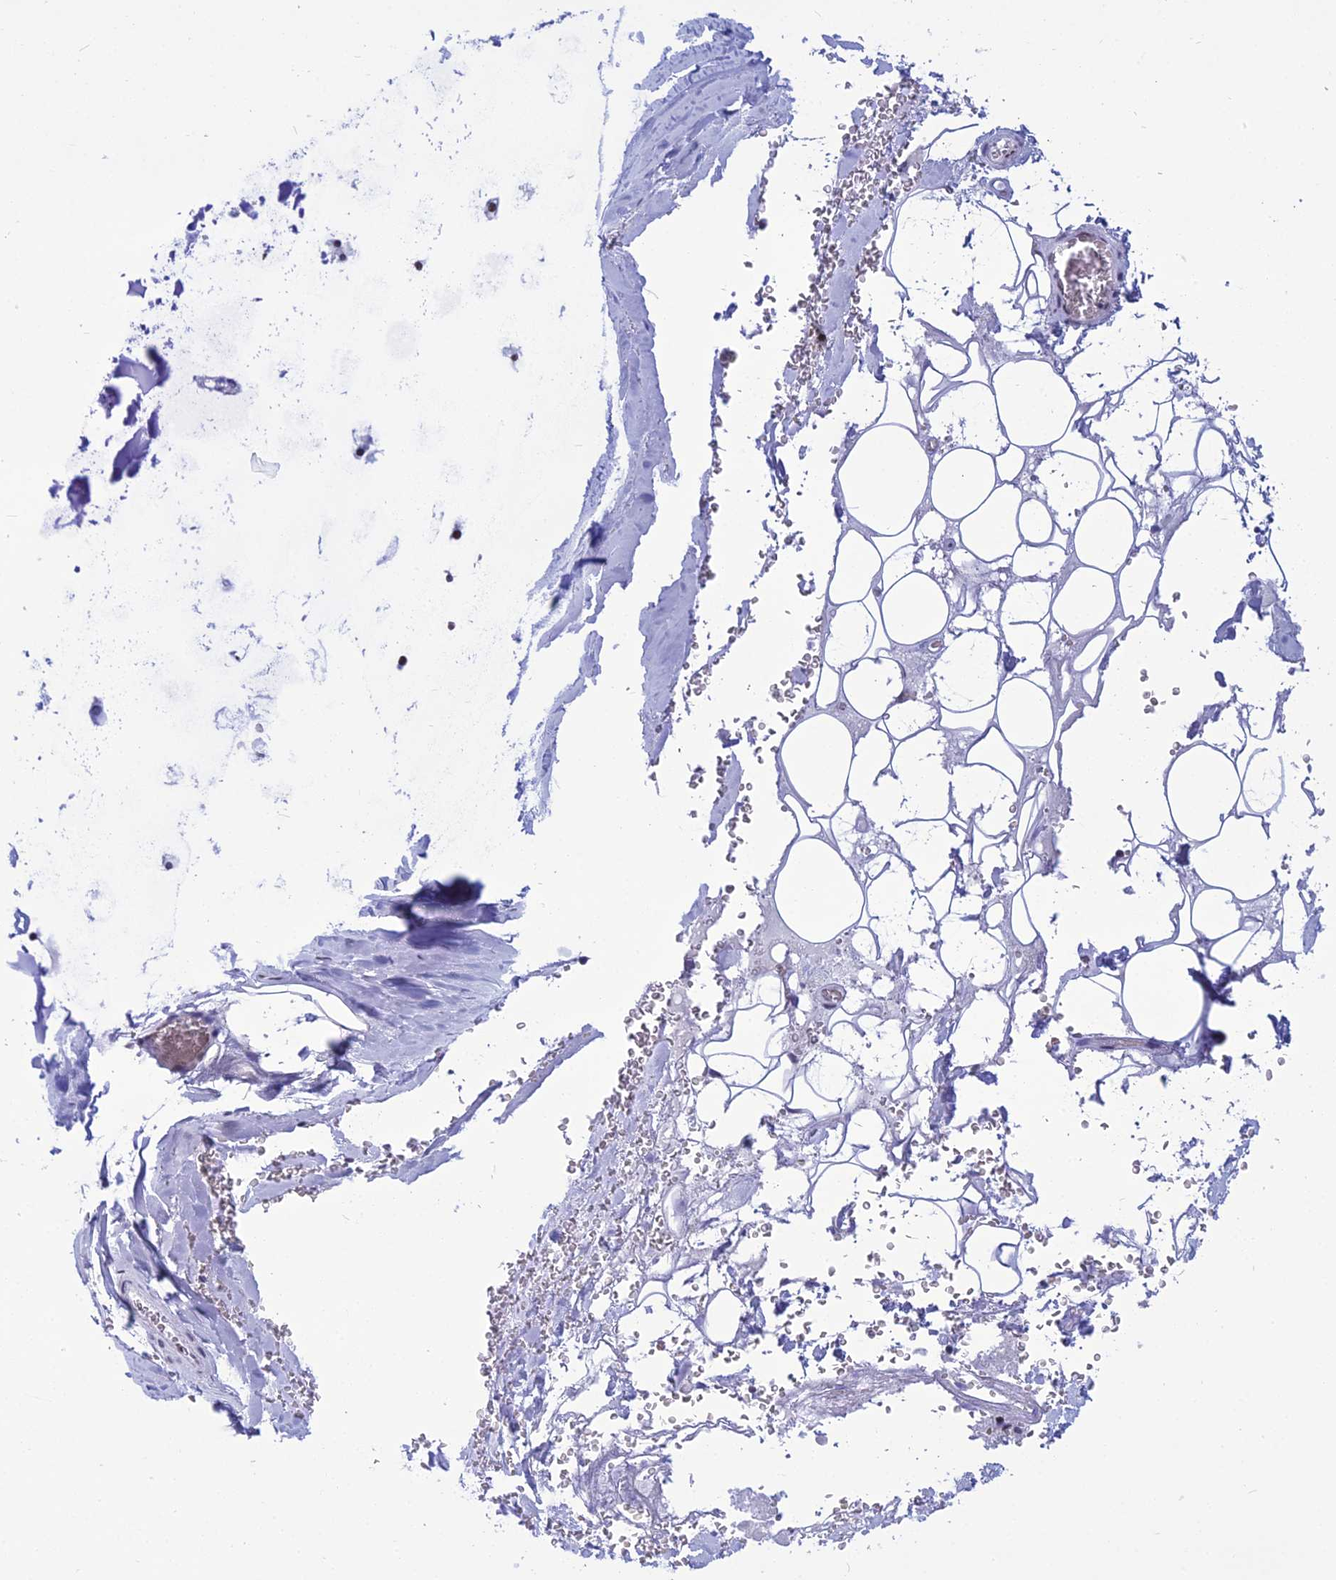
{"staining": {"intensity": "negative", "quantity": "none", "location": "none"}, "tissue": "adipose tissue", "cell_type": "Adipocytes", "image_type": "normal", "snomed": [{"axis": "morphology", "description": "Normal tissue, NOS"}, {"axis": "topography", "description": "Cartilage tissue"}], "caption": "A high-resolution histopathology image shows immunohistochemistry (IHC) staining of normal adipose tissue, which reveals no significant staining in adipocytes.", "gene": "PRAMEF12", "patient": {"sex": "female", "age": 63}}